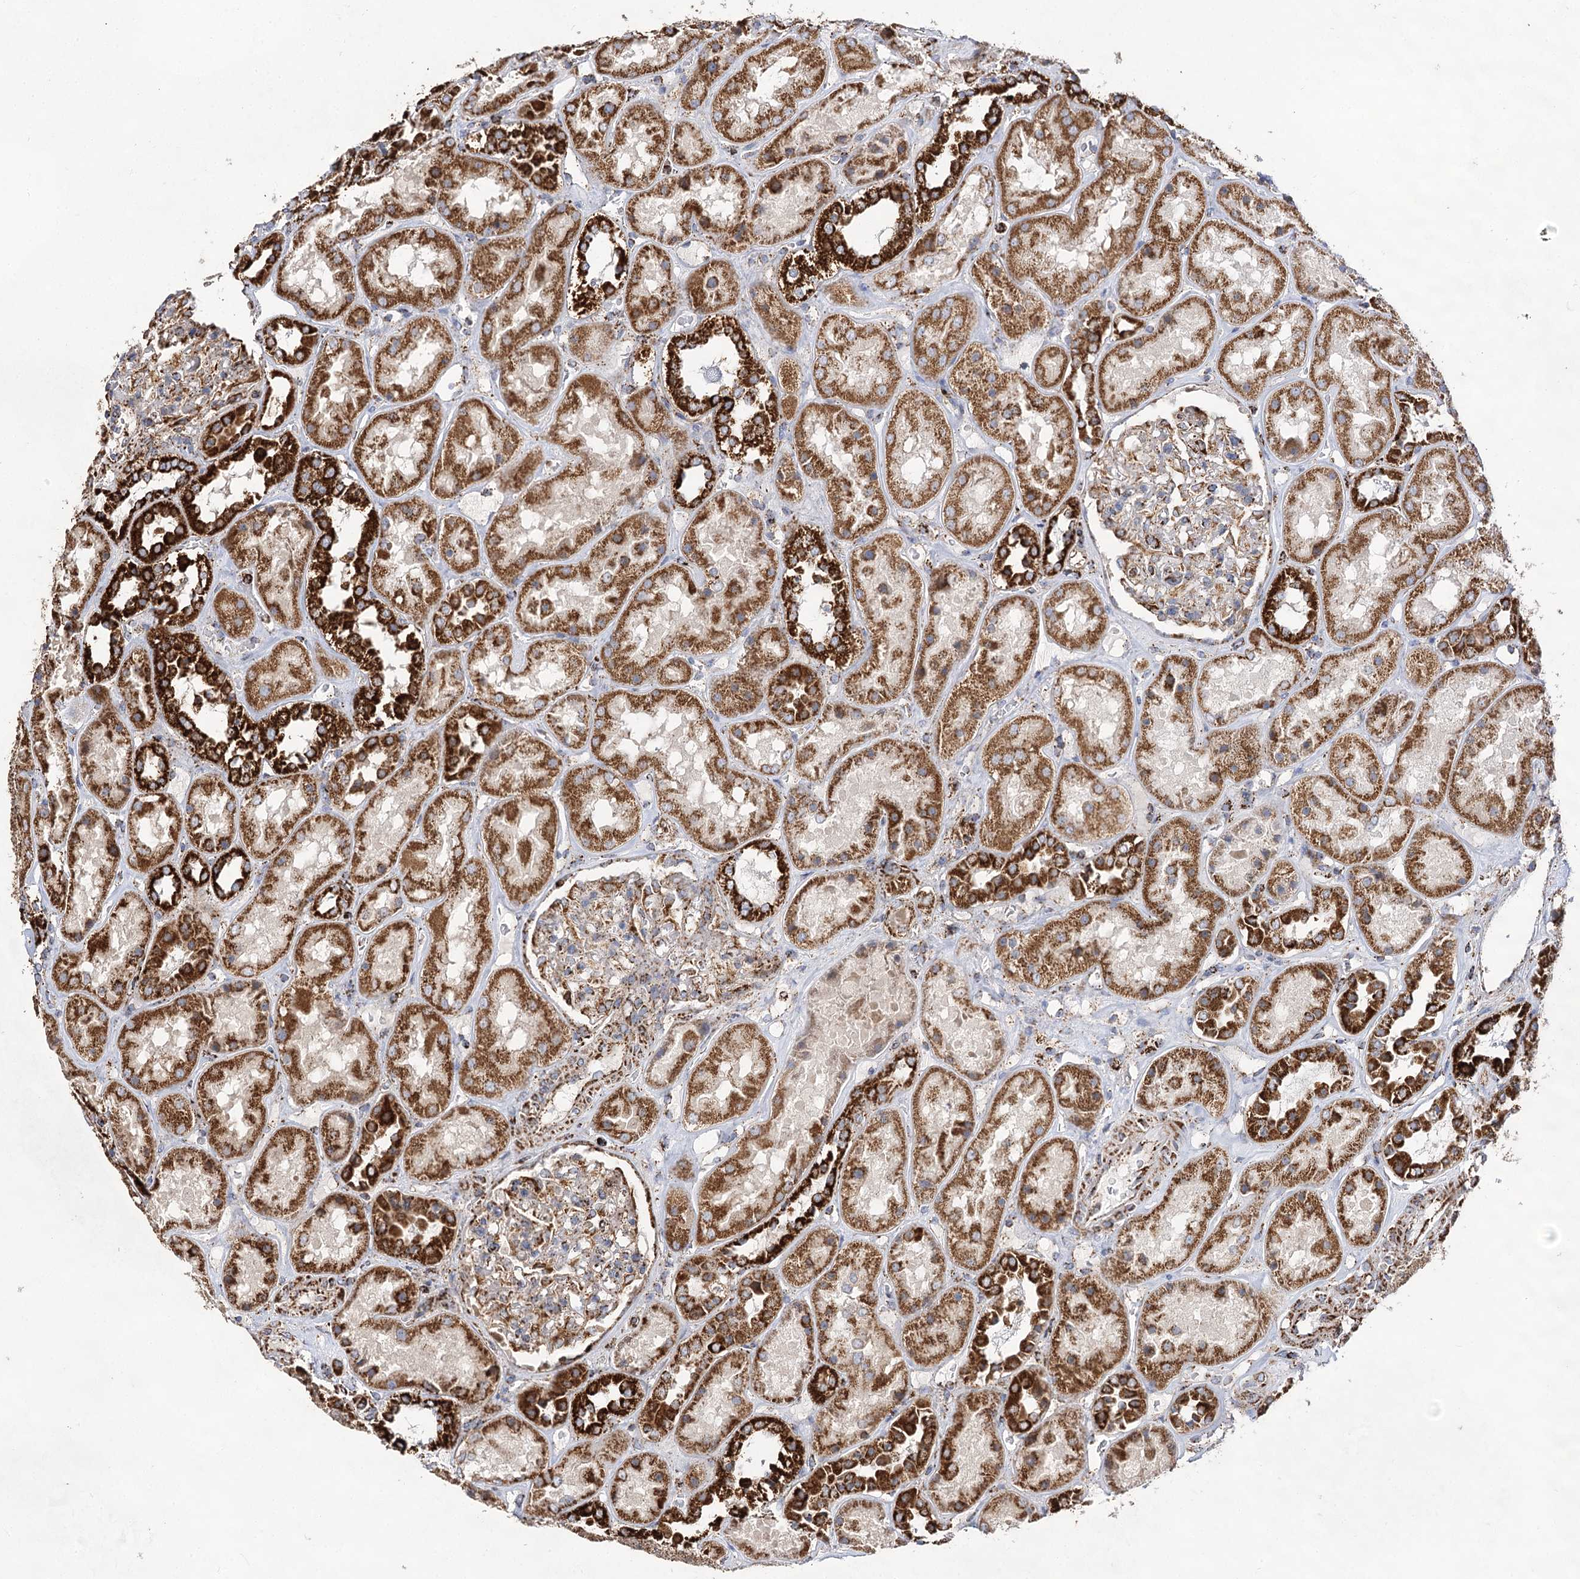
{"staining": {"intensity": "moderate", "quantity": ">75%", "location": "cytoplasmic/membranous"}, "tissue": "kidney", "cell_type": "Cells in glomeruli", "image_type": "normal", "snomed": [{"axis": "morphology", "description": "Normal tissue, NOS"}, {"axis": "topography", "description": "Kidney"}], "caption": "The image demonstrates staining of unremarkable kidney, revealing moderate cytoplasmic/membranous protein expression (brown color) within cells in glomeruli. The staining was performed using DAB (3,3'-diaminobenzidine) to visualize the protein expression in brown, while the nuclei were stained in blue with hematoxylin (Magnification: 20x).", "gene": "NADK2", "patient": {"sex": "male", "age": 70}}